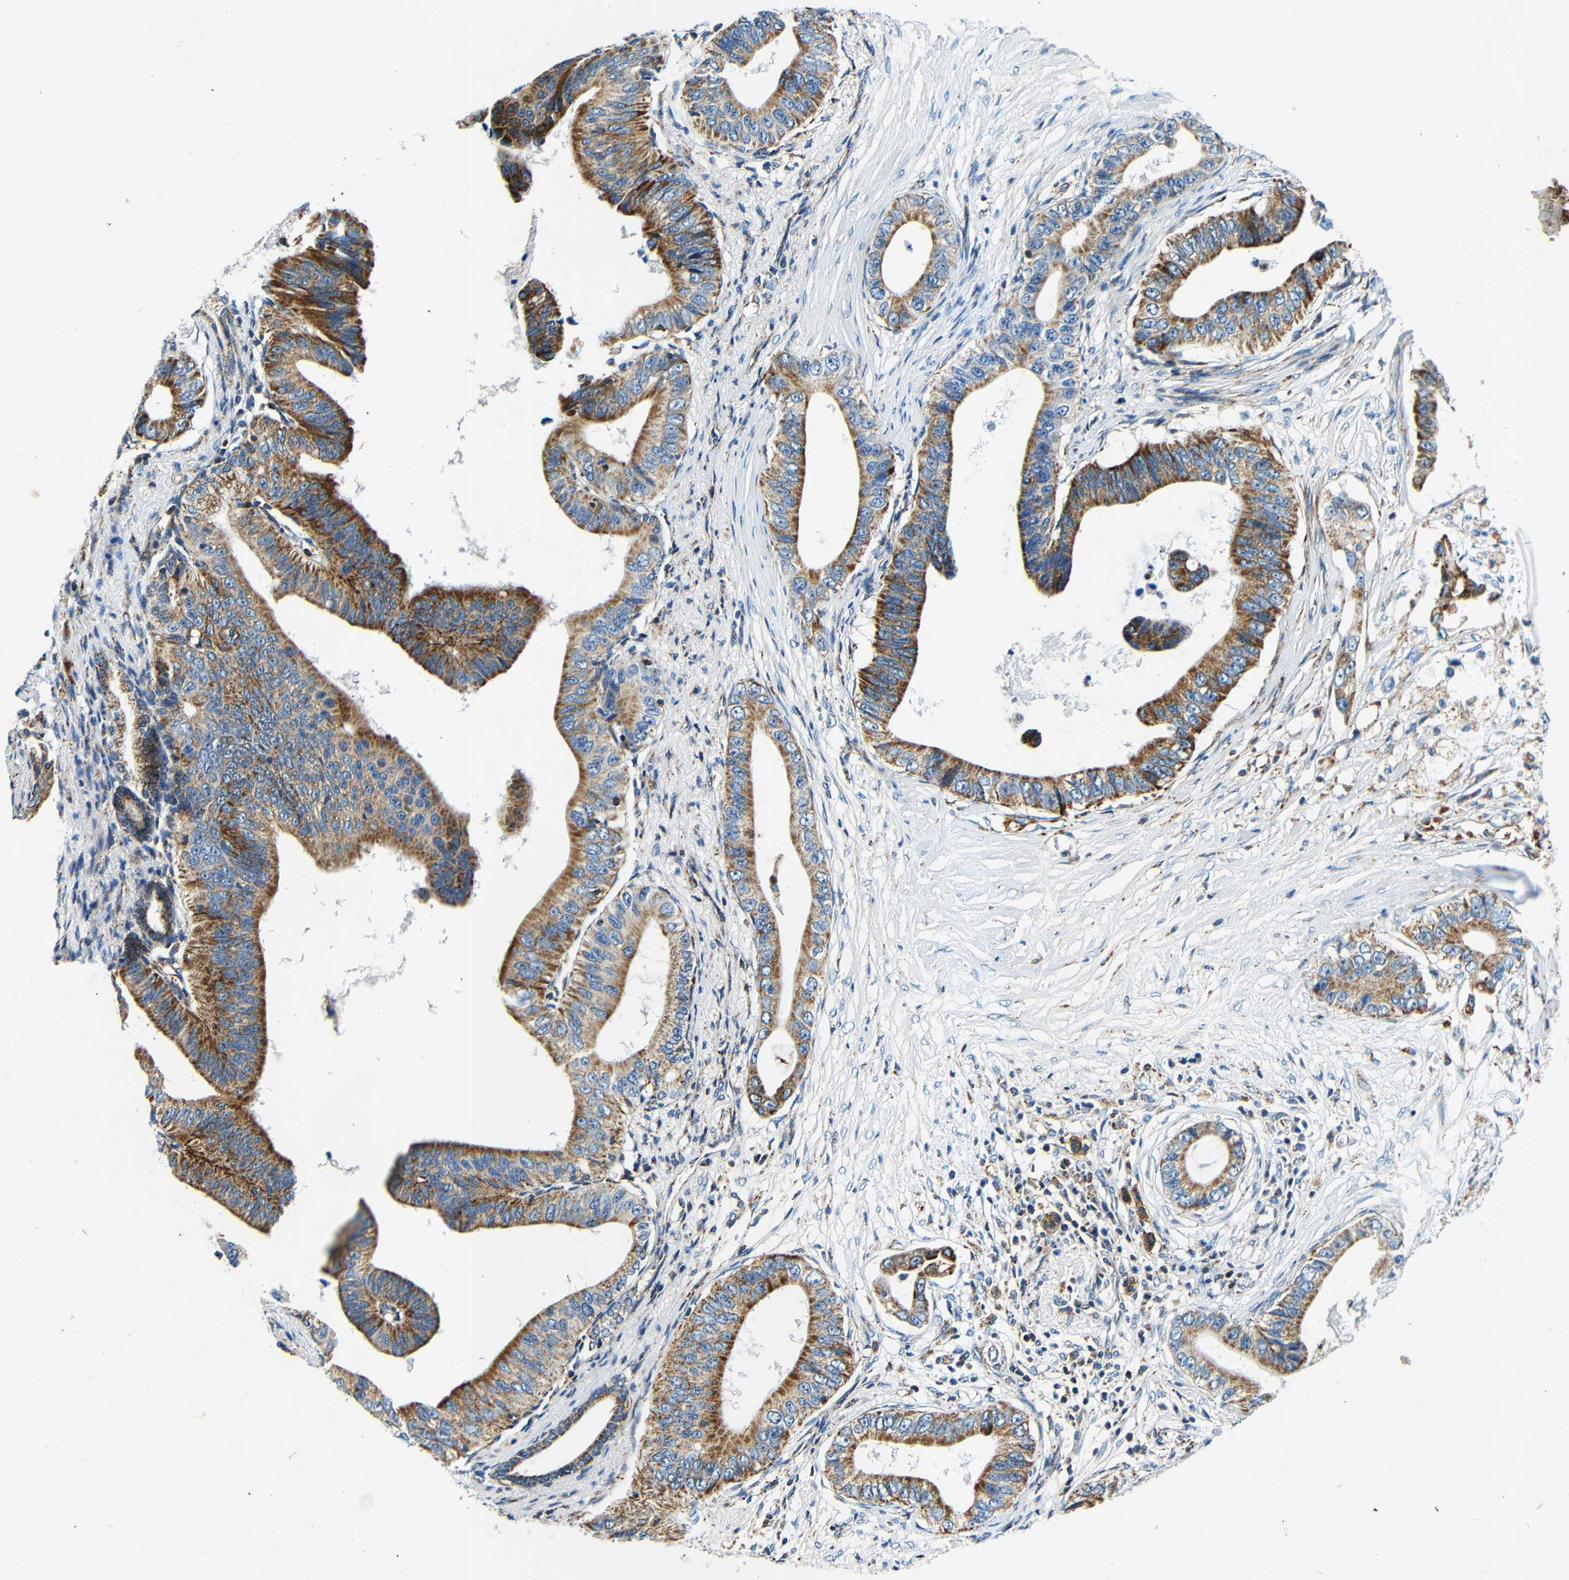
{"staining": {"intensity": "strong", "quantity": ">75%", "location": "cytoplasmic/membranous"}, "tissue": "pancreatic cancer", "cell_type": "Tumor cells", "image_type": "cancer", "snomed": [{"axis": "morphology", "description": "Adenocarcinoma, NOS"}, {"axis": "topography", "description": "Pancreas"}], "caption": "Strong cytoplasmic/membranous staining for a protein is appreciated in about >75% of tumor cells of pancreatic cancer (adenocarcinoma) using immunohistochemistry.", "gene": "GALNT18", "patient": {"sex": "male", "age": 77}}